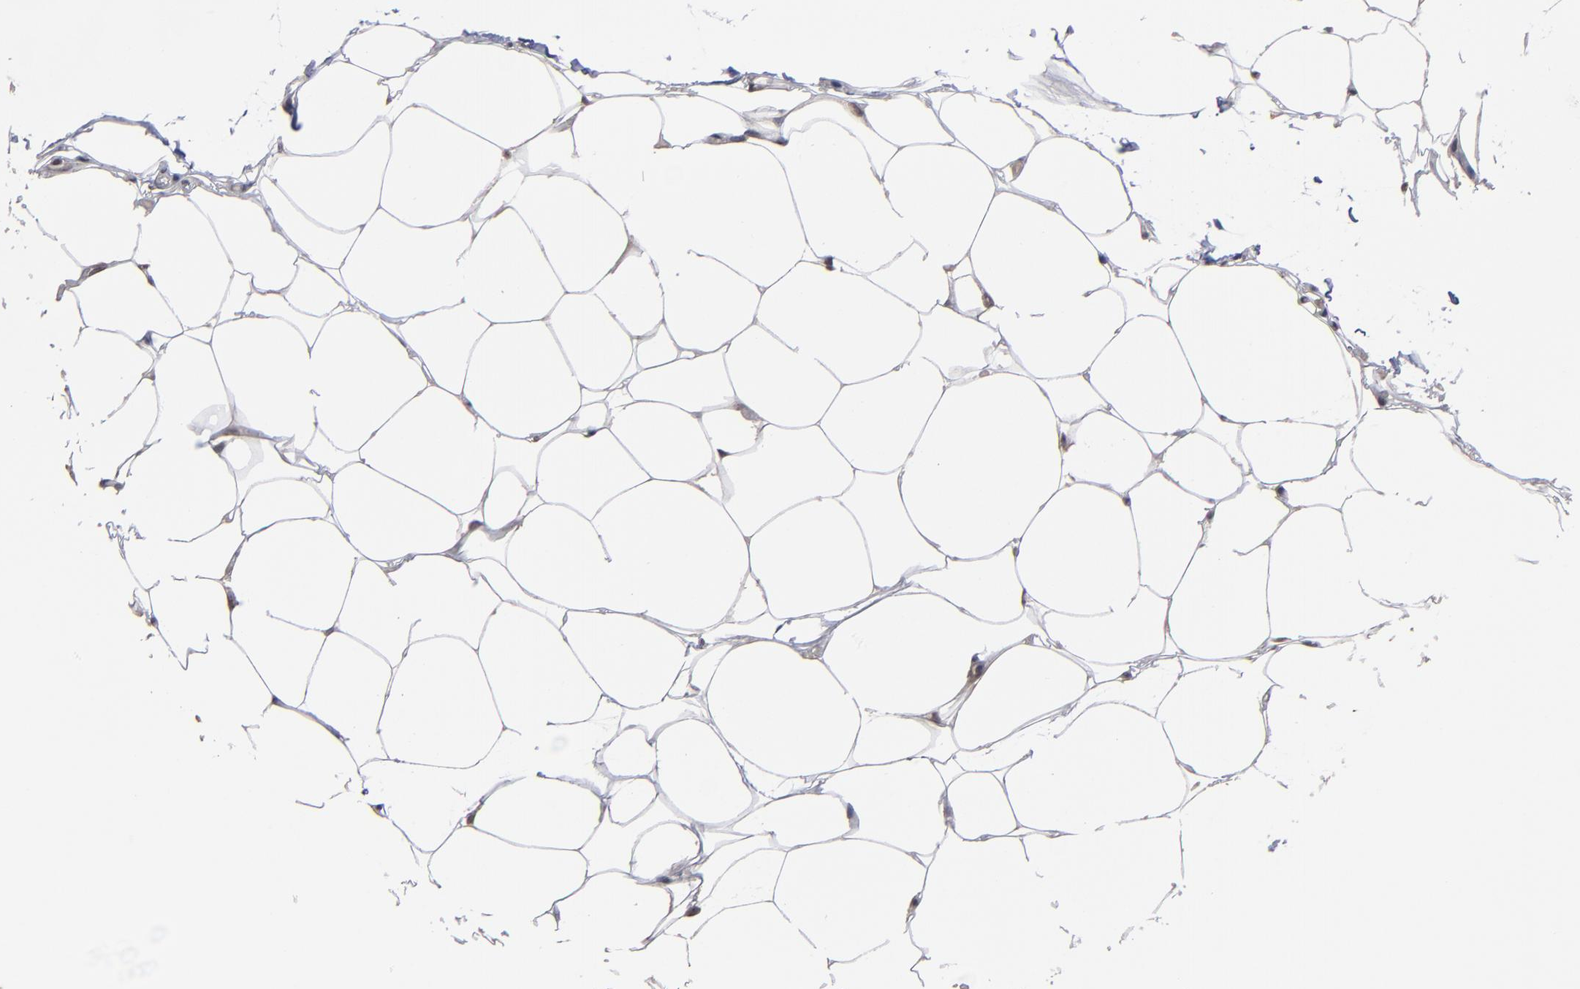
{"staining": {"intensity": "weak", "quantity": ">75%", "location": "cytoplasmic/membranous"}, "tissue": "breast cancer", "cell_type": "Tumor cells", "image_type": "cancer", "snomed": [{"axis": "morphology", "description": "Lobular carcinoma"}, {"axis": "topography", "description": "Breast"}], "caption": "There is low levels of weak cytoplasmic/membranous staining in tumor cells of breast cancer, as demonstrated by immunohistochemical staining (brown color).", "gene": "SLC22A17", "patient": {"sex": "female", "age": 55}}